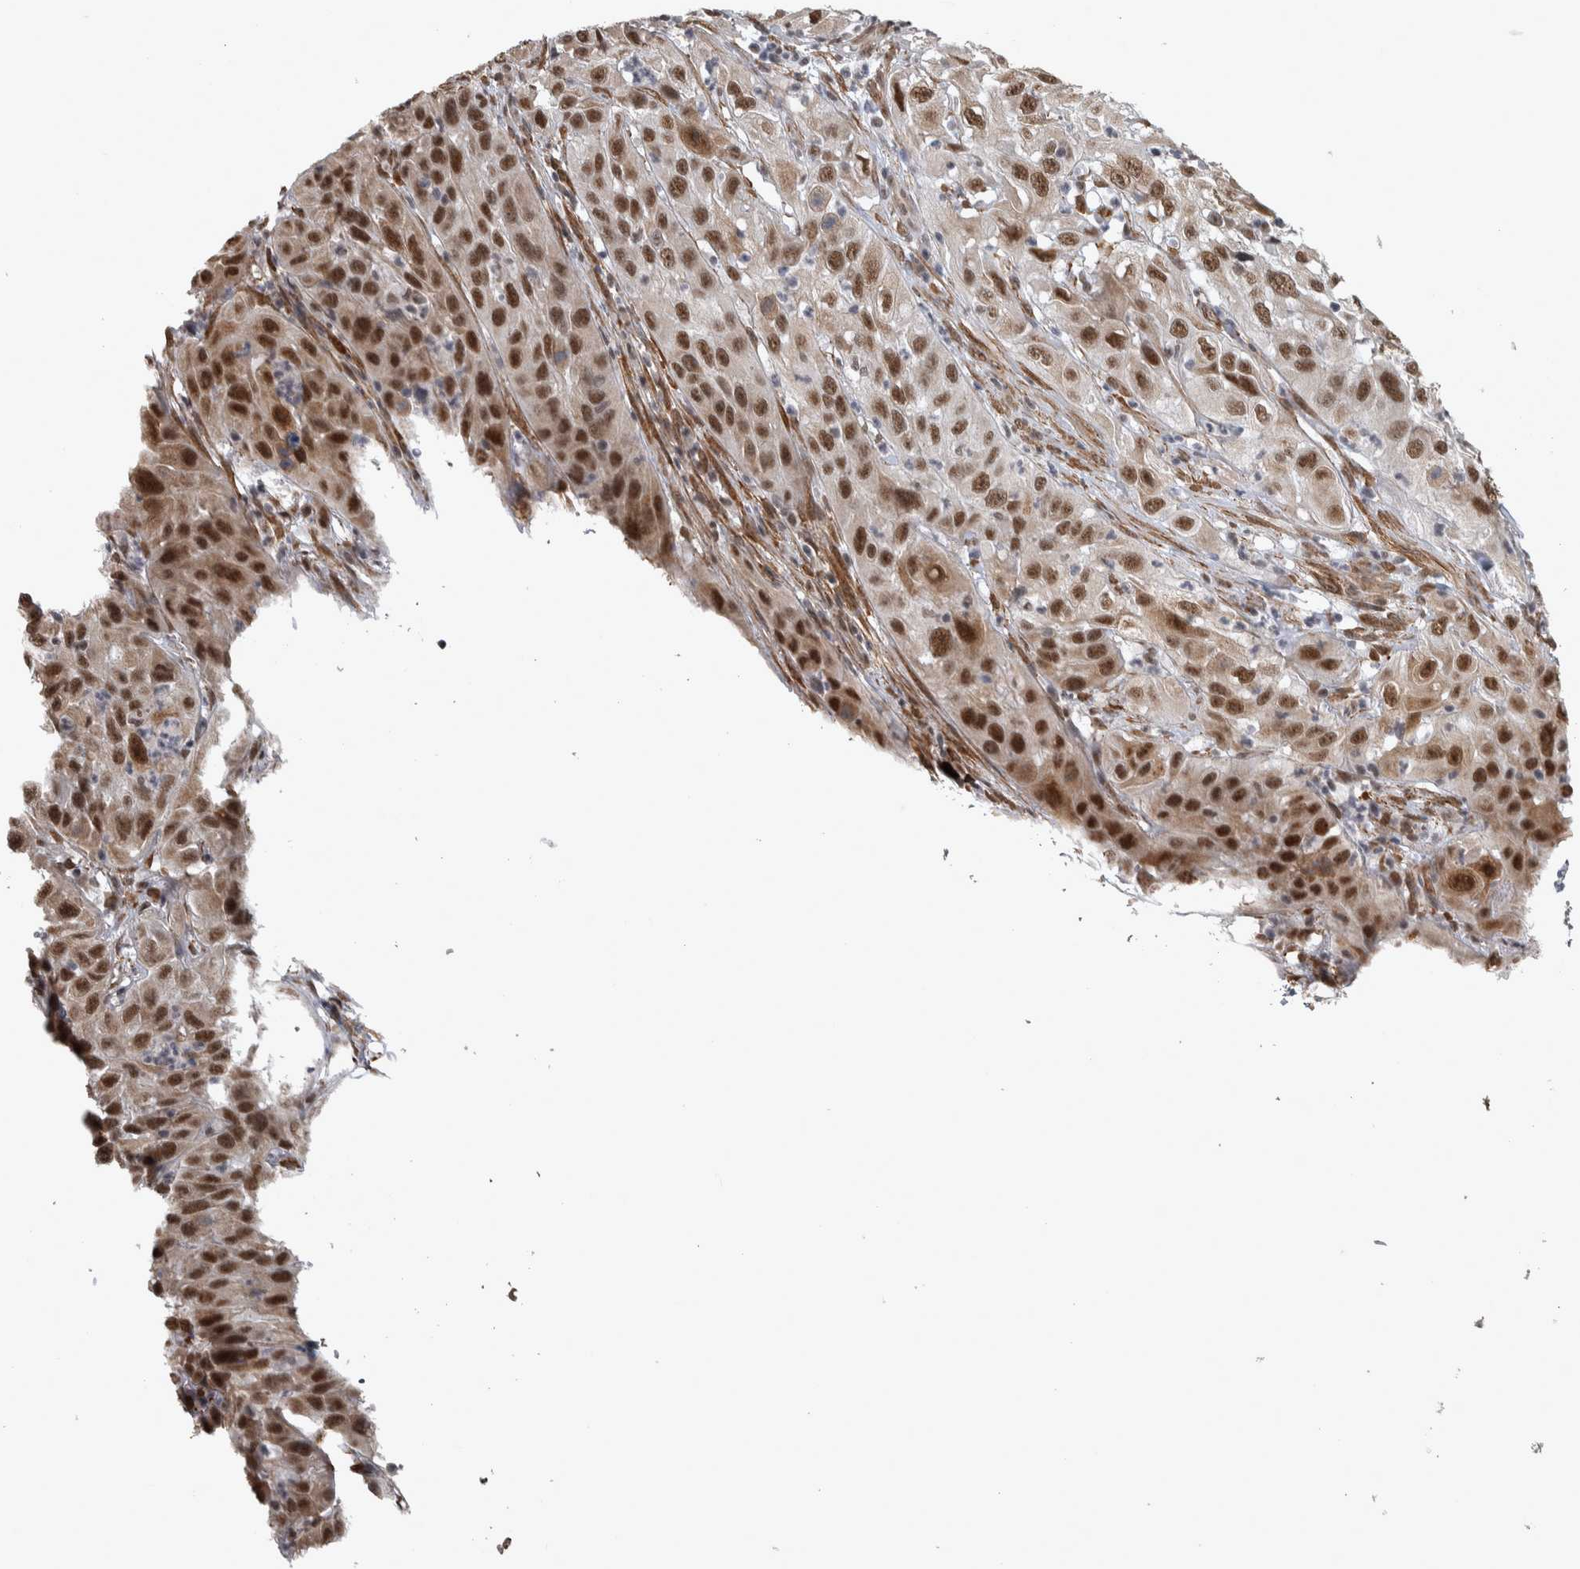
{"staining": {"intensity": "strong", "quantity": ">75%", "location": "nuclear"}, "tissue": "cervical cancer", "cell_type": "Tumor cells", "image_type": "cancer", "snomed": [{"axis": "morphology", "description": "Squamous cell carcinoma, NOS"}, {"axis": "topography", "description": "Cervix"}], "caption": "Strong nuclear protein positivity is appreciated in about >75% of tumor cells in cervical squamous cell carcinoma. (IHC, brightfield microscopy, high magnification).", "gene": "DDX42", "patient": {"sex": "female", "age": 32}}